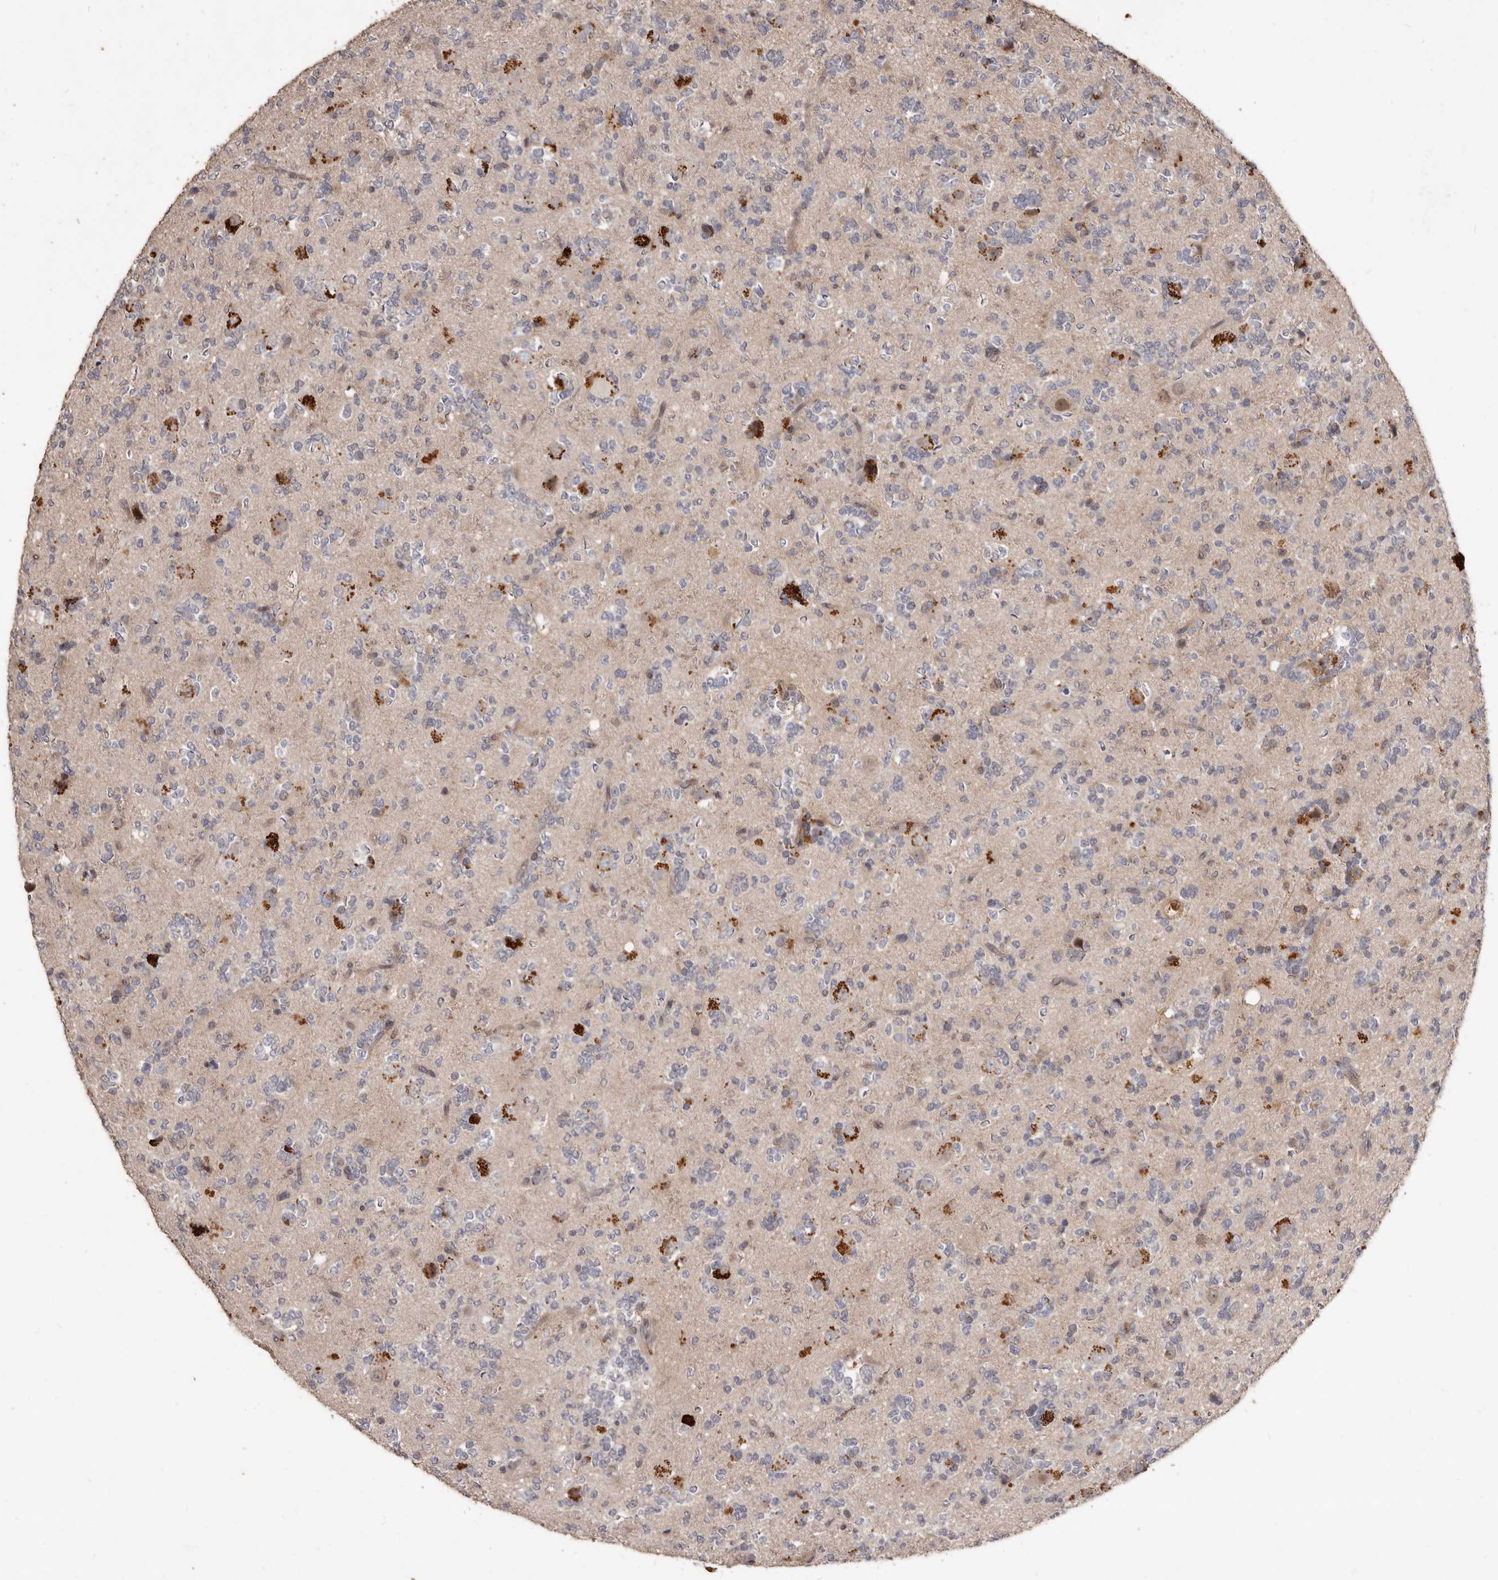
{"staining": {"intensity": "negative", "quantity": "none", "location": "none"}, "tissue": "glioma", "cell_type": "Tumor cells", "image_type": "cancer", "snomed": [{"axis": "morphology", "description": "Glioma, malignant, High grade"}, {"axis": "topography", "description": "Brain"}], "caption": "Glioma was stained to show a protein in brown. There is no significant expression in tumor cells. The staining is performed using DAB (3,3'-diaminobenzidine) brown chromogen with nuclei counter-stained in using hematoxylin.", "gene": "ACLY", "patient": {"sex": "female", "age": 62}}